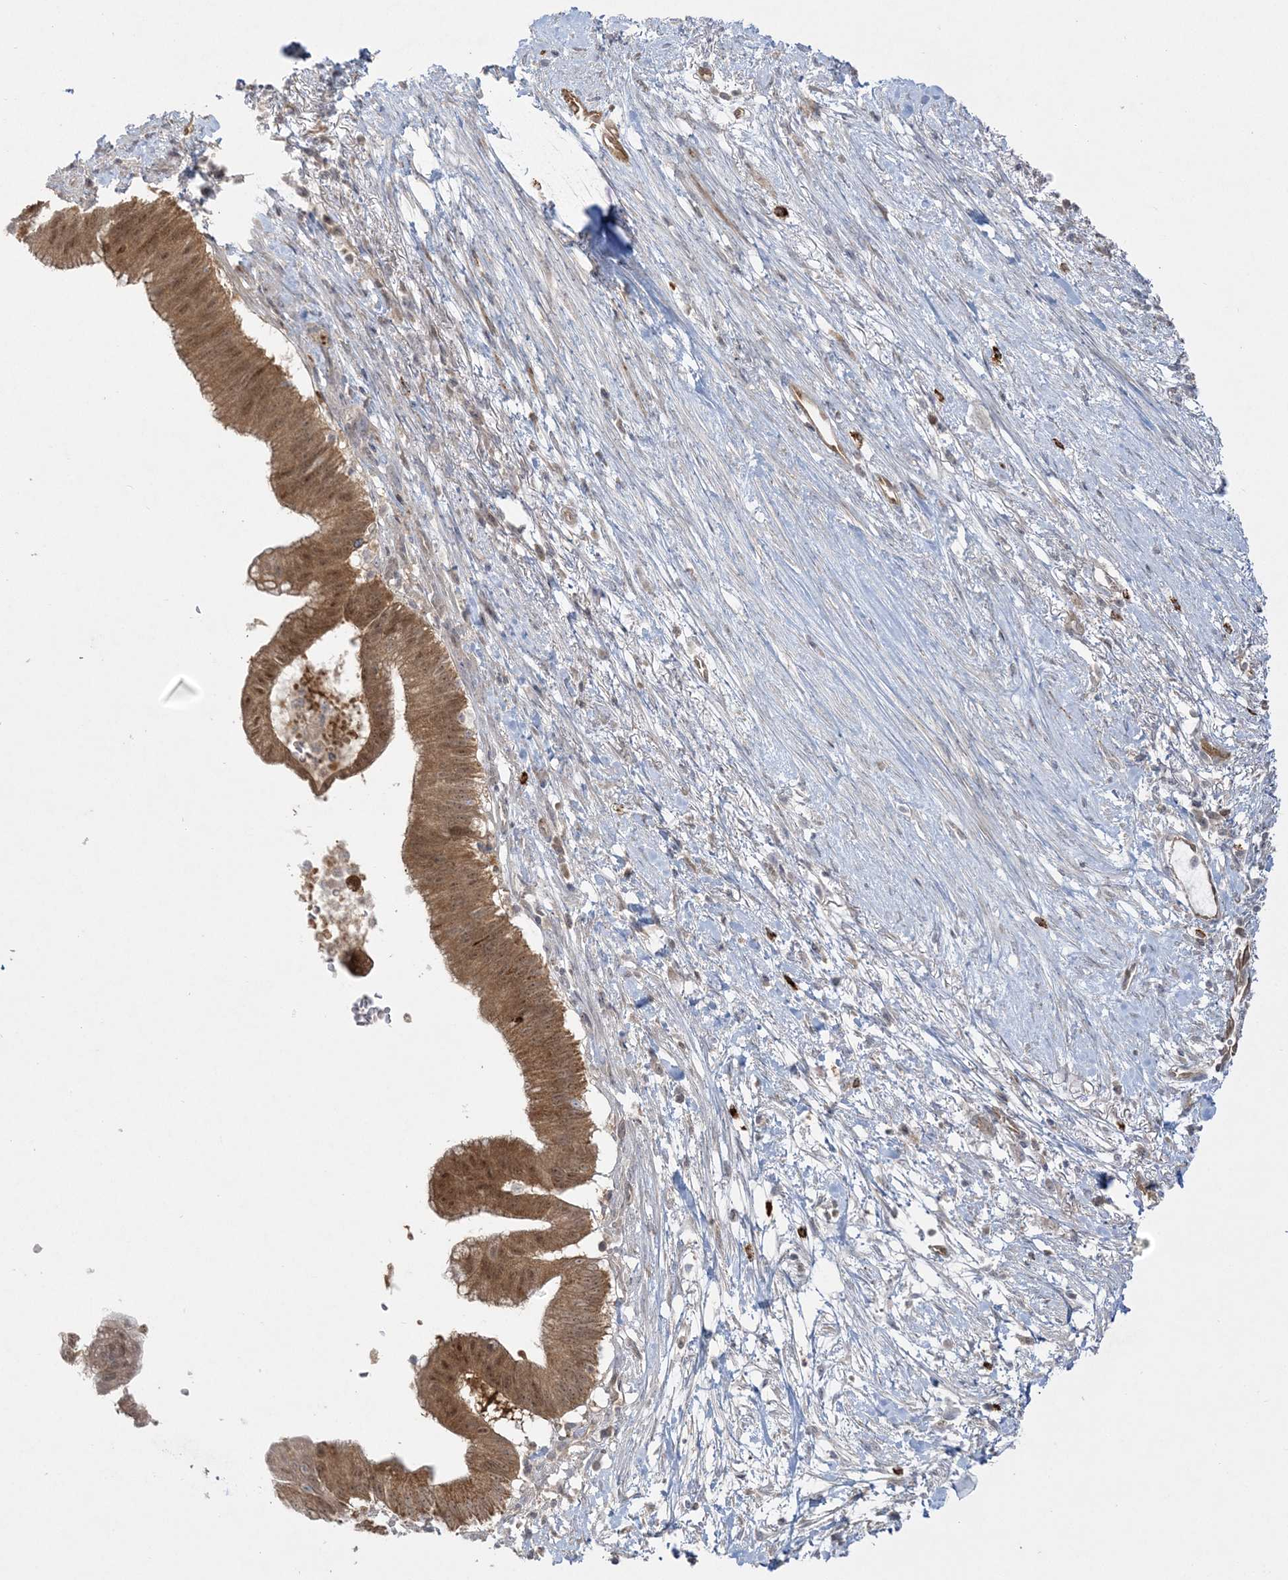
{"staining": {"intensity": "moderate", "quantity": ">75%", "location": "cytoplasmic/membranous,nuclear"}, "tissue": "pancreatic cancer", "cell_type": "Tumor cells", "image_type": "cancer", "snomed": [{"axis": "morphology", "description": "Adenocarcinoma, NOS"}, {"axis": "topography", "description": "Pancreas"}], "caption": "Pancreatic adenocarcinoma tissue demonstrates moderate cytoplasmic/membranous and nuclear staining in about >75% of tumor cells, visualized by immunohistochemistry. The protein of interest is stained brown, and the nuclei are stained in blue (DAB (3,3'-diaminobenzidine) IHC with brightfield microscopy, high magnification).", "gene": "INPP1", "patient": {"sex": "male", "age": 68}}